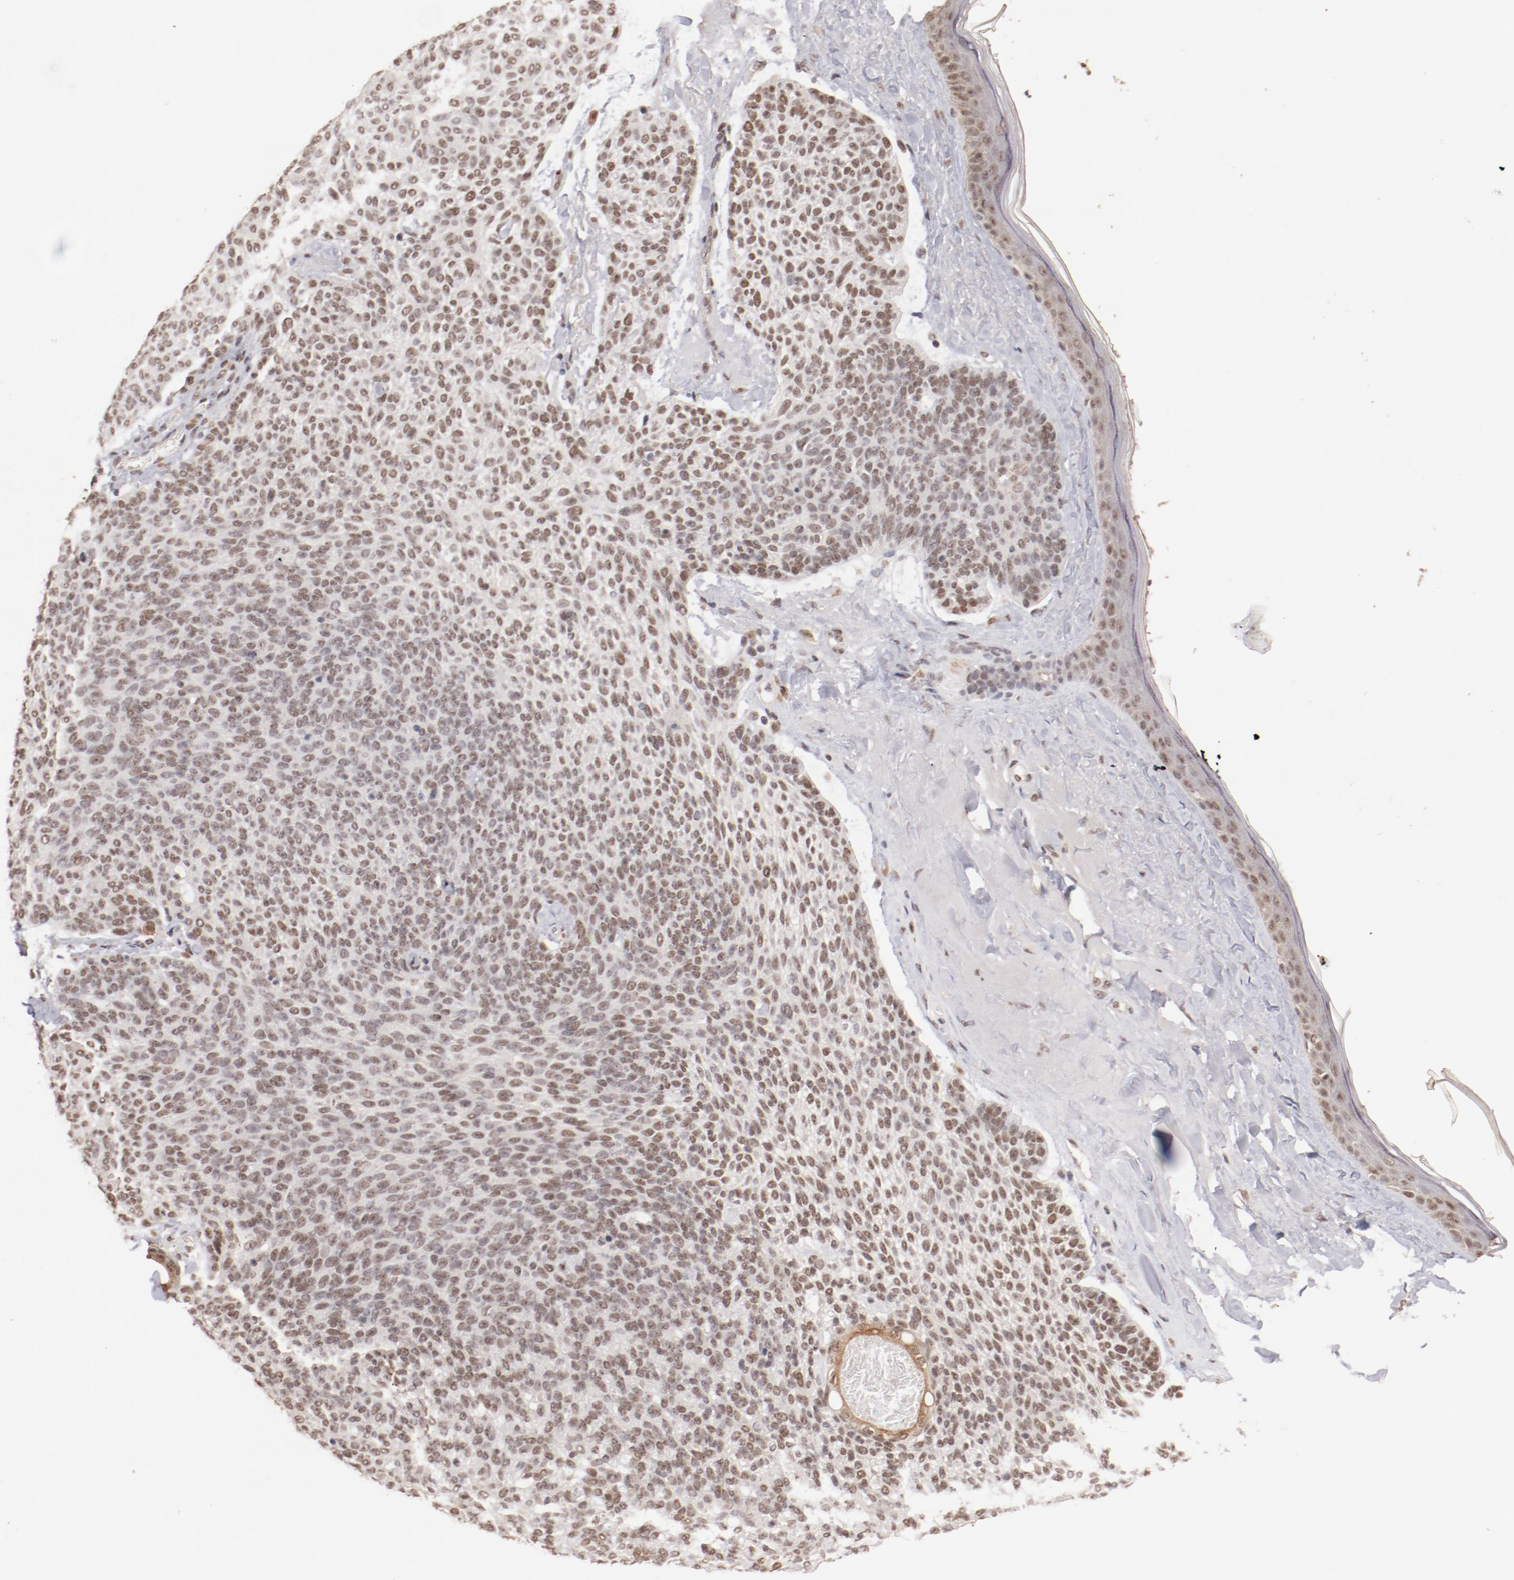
{"staining": {"intensity": "weak", "quantity": ">75%", "location": "nuclear"}, "tissue": "skin cancer", "cell_type": "Tumor cells", "image_type": "cancer", "snomed": [{"axis": "morphology", "description": "Normal tissue, NOS"}, {"axis": "morphology", "description": "Basal cell carcinoma"}, {"axis": "topography", "description": "Skin"}], "caption": "Skin basal cell carcinoma tissue displays weak nuclear expression in about >75% of tumor cells", "gene": "CLOCK", "patient": {"sex": "female", "age": 70}}